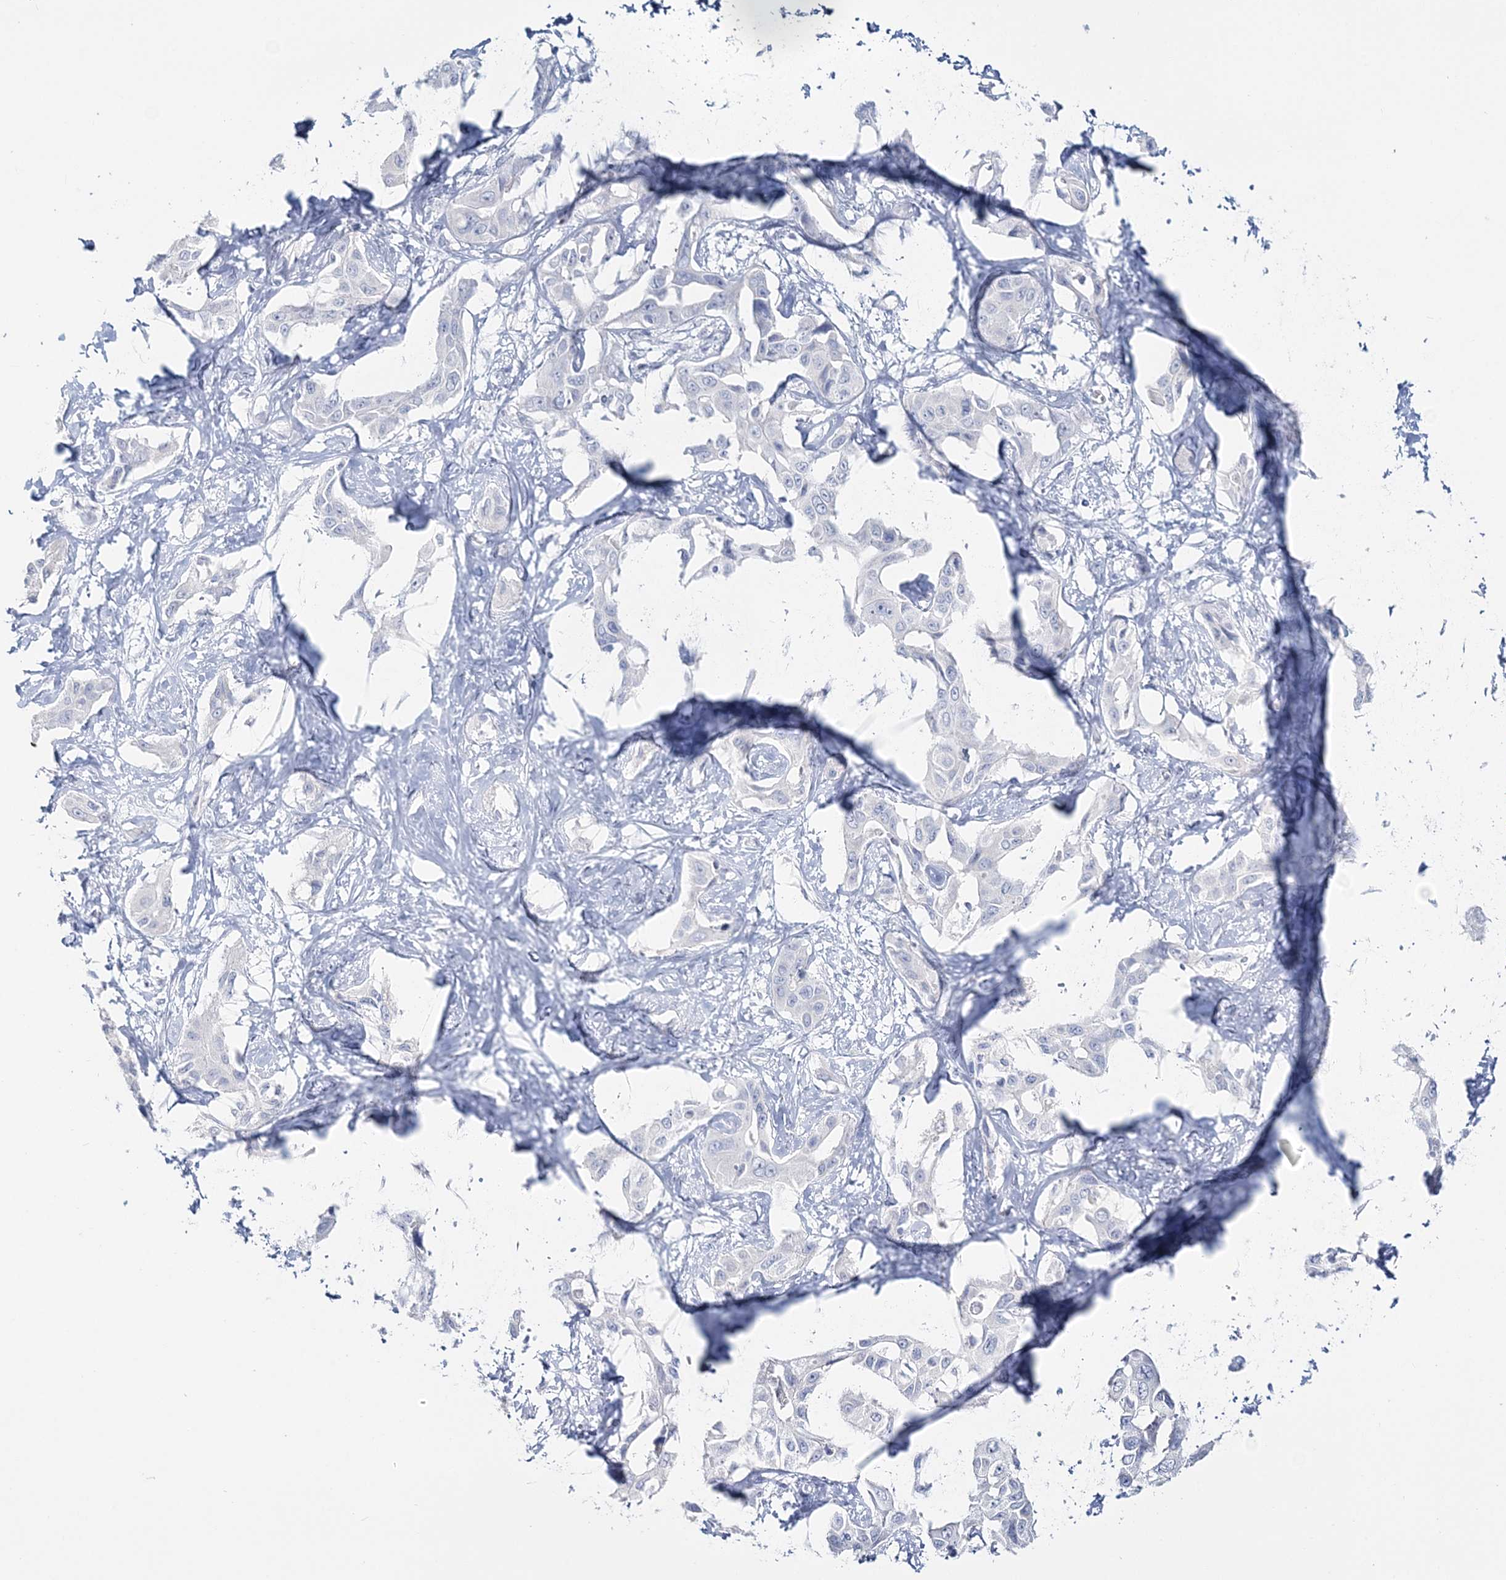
{"staining": {"intensity": "negative", "quantity": "none", "location": "none"}, "tissue": "liver cancer", "cell_type": "Tumor cells", "image_type": "cancer", "snomed": [{"axis": "morphology", "description": "Cholangiocarcinoma"}, {"axis": "topography", "description": "Liver"}], "caption": "Immunohistochemical staining of liver cancer shows no significant expression in tumor cells.", "gene": "CYP3A4", "patient": {"sex": "male", "age": 59}}